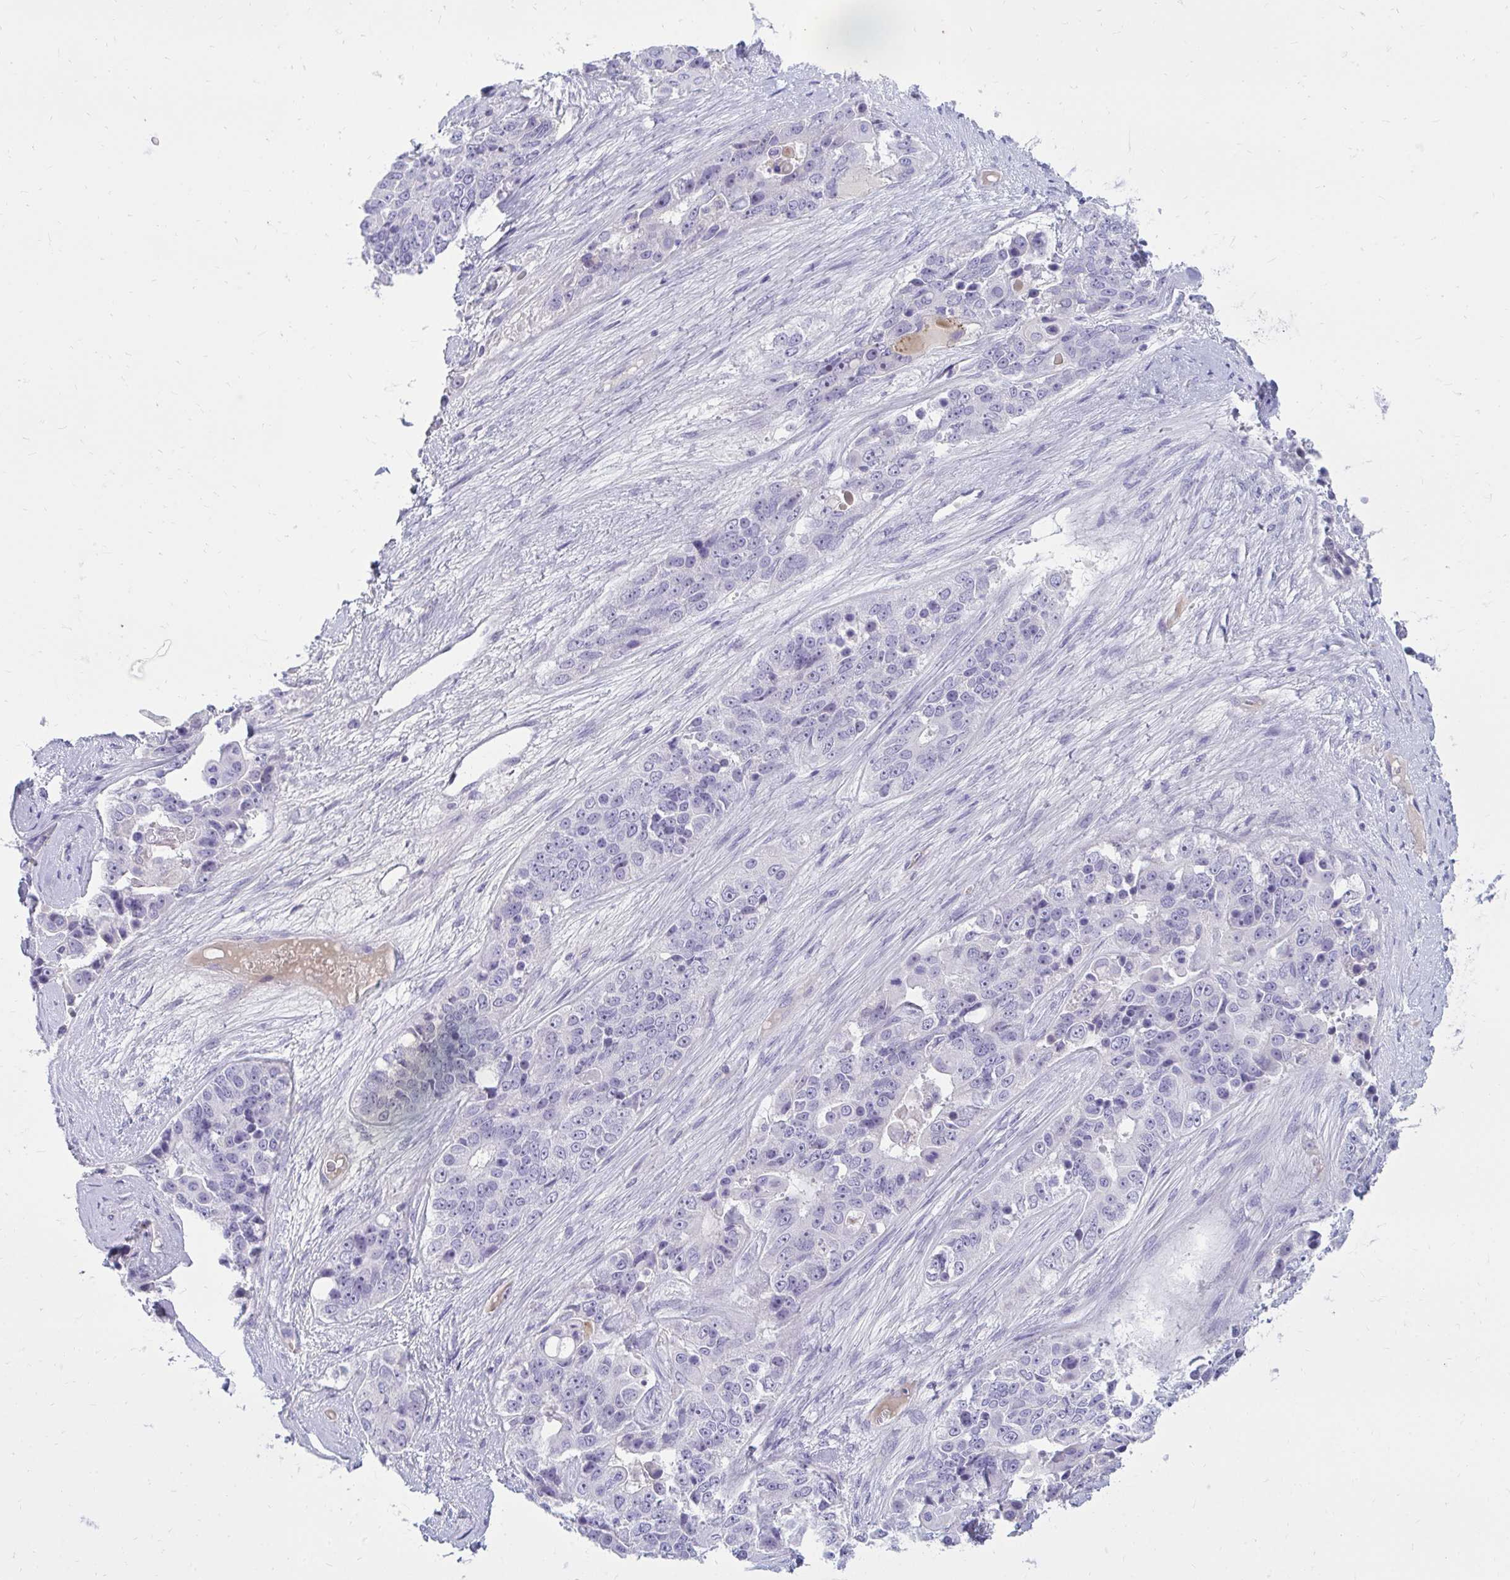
{"staining": {"intensity": "negative", "quantity": "none", "location": "none"}, "tissue": "ovarian cancer", "cell_type": "Tumor cells", "image_type": "cancer", "snomed": [{"axis": "morphology", "description": "Carcinoma, endometroid"}, {"axis": "topography", "description": "Ovary"}], "caption": "Immunohistochemistry photomicrograph of neoplastic tissue: human ovarian endometroid carcinoma stained with DAB (3,3'-diaminobenzidine) displays no significant protein expression in tumor cells.", "gene": "NANOGNB", "patient": {"sex": "female", "age": 51}}